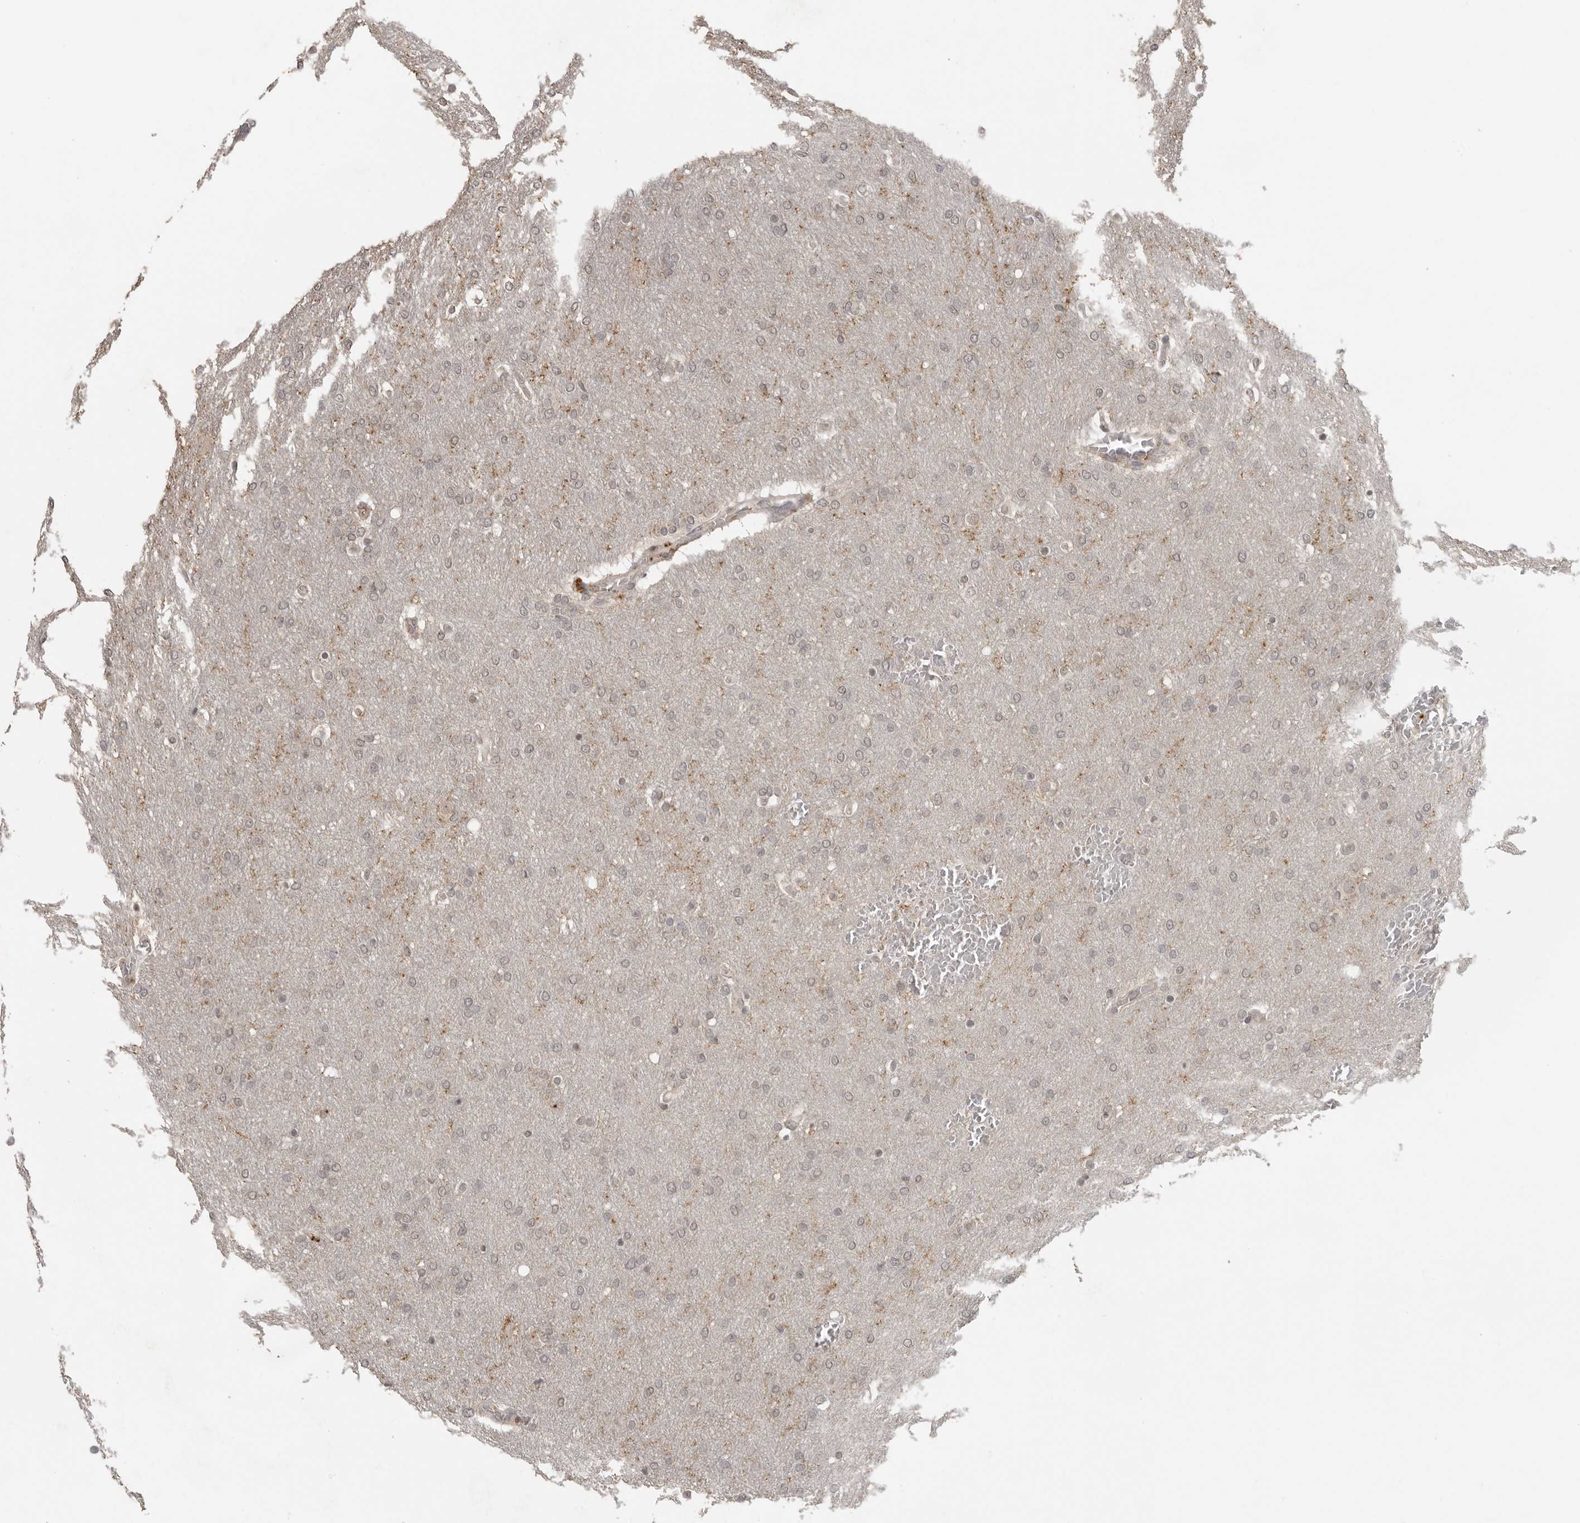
{"staining": {"intensity": "negative", "quantity": "none", "location": "none"}, "tissue": "glioma", "cell_type": "Tumor cells", "image_type": "cancer", "snomed": [{"axis": "morphology", "description": "Glioma, malignant, Low grade"}, {"axis": "topography", "description": "Brain"}], "caption": "DAB (3,3'-diaminobenzidine) immunohistochemical staining of glioma shows no significant positivity in tumor cells.", "gene": "CTF1", "patient": {"sex": "female", "age": 37}}